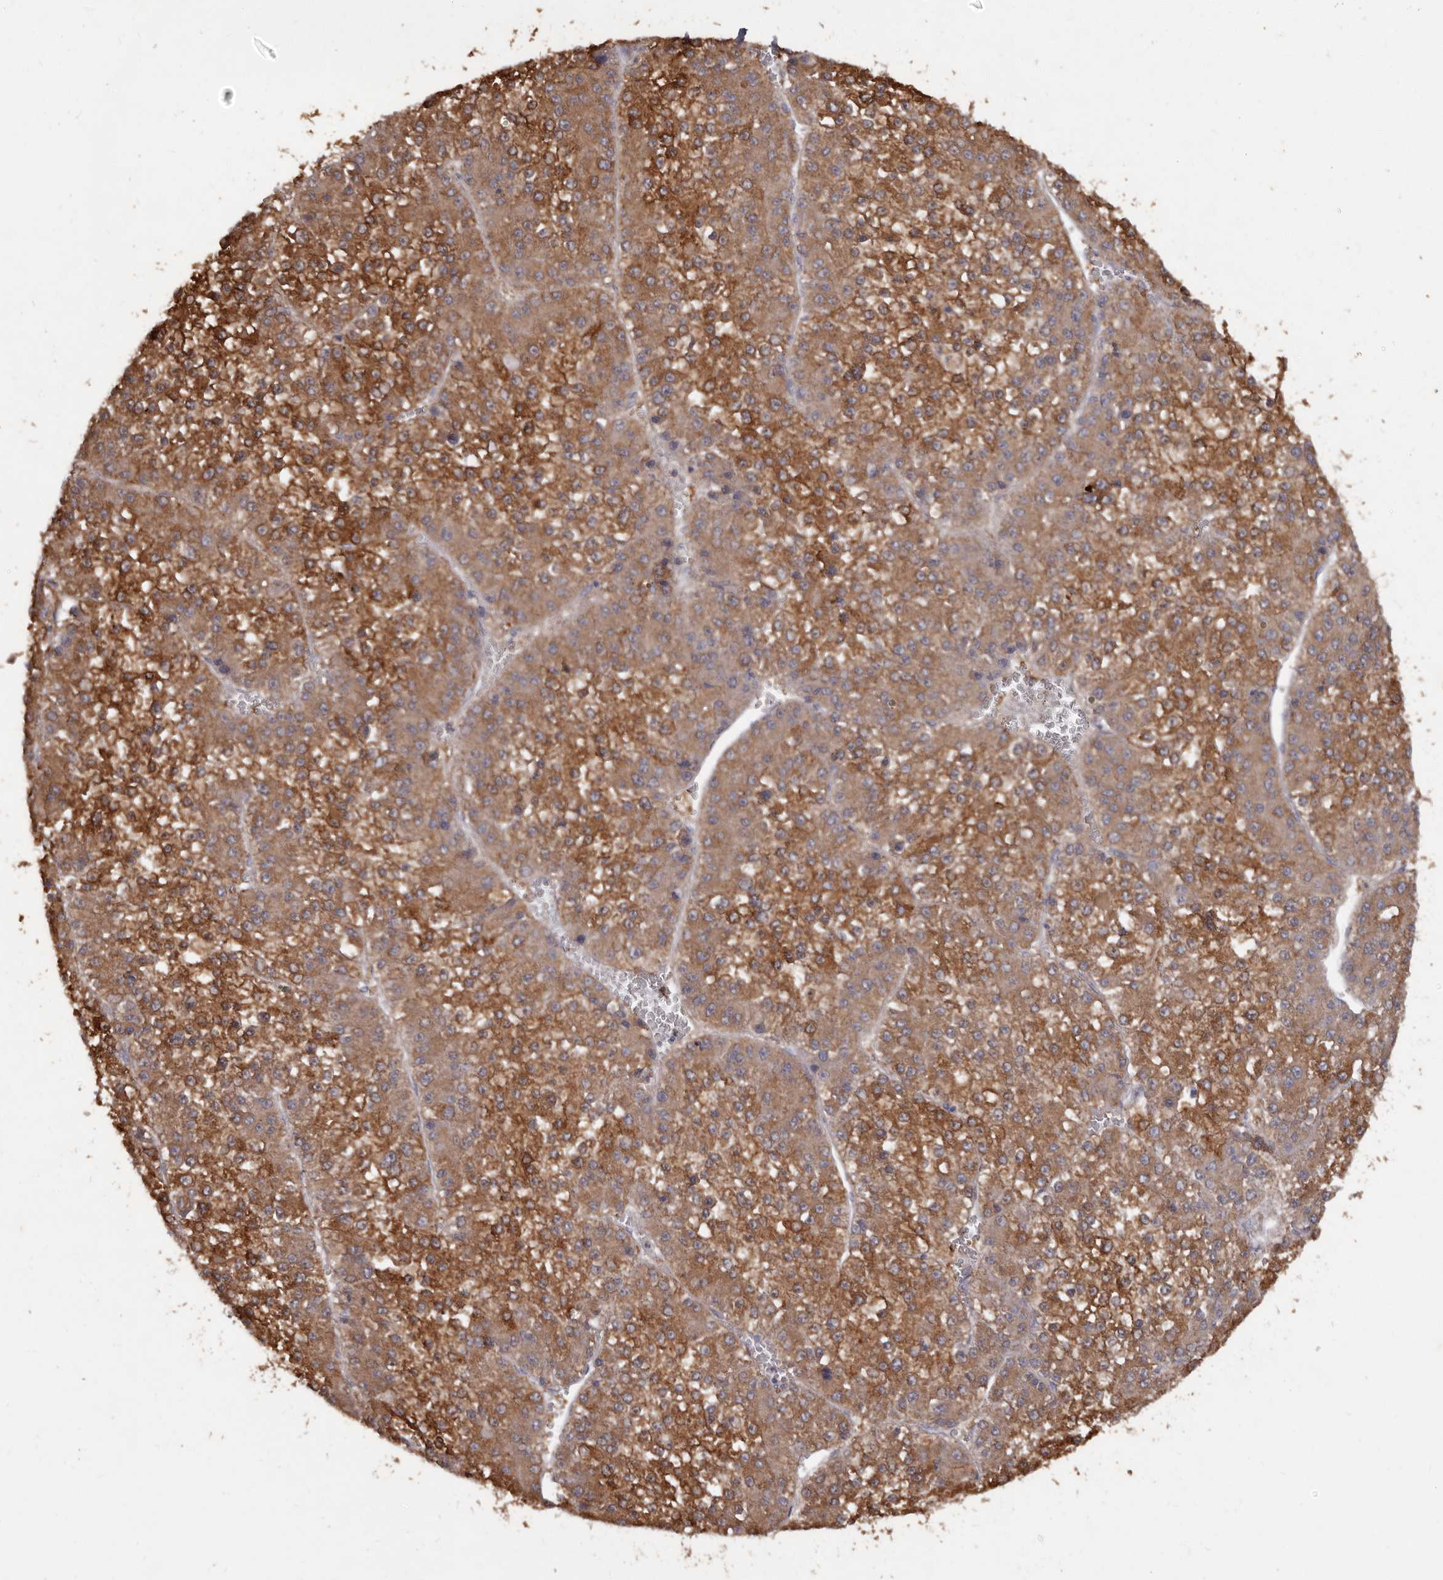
{"staining": {"intensity": "strong", "quantity": ">75%", "location": "cytoplasmic/membranous"}, "tissue": "liver cancer", "cell_type": "Tumor cells", "image_type": "cancer", "snomed": [{"axis": "morphology", "description": "Carcinoma, Hepatocellular, NOS"}, {"axis": "topography", "description": "Liver"}], "caption": "Hepatocellular carcinoma (liver) stained with DAB immunohistochemistry (IHC) reveals high levels of strong cytoplasmic/membranous staining in about >75% of tumor cells.", "gene": "EDEM1", "patient": {"sex": "female", "age": 73}}